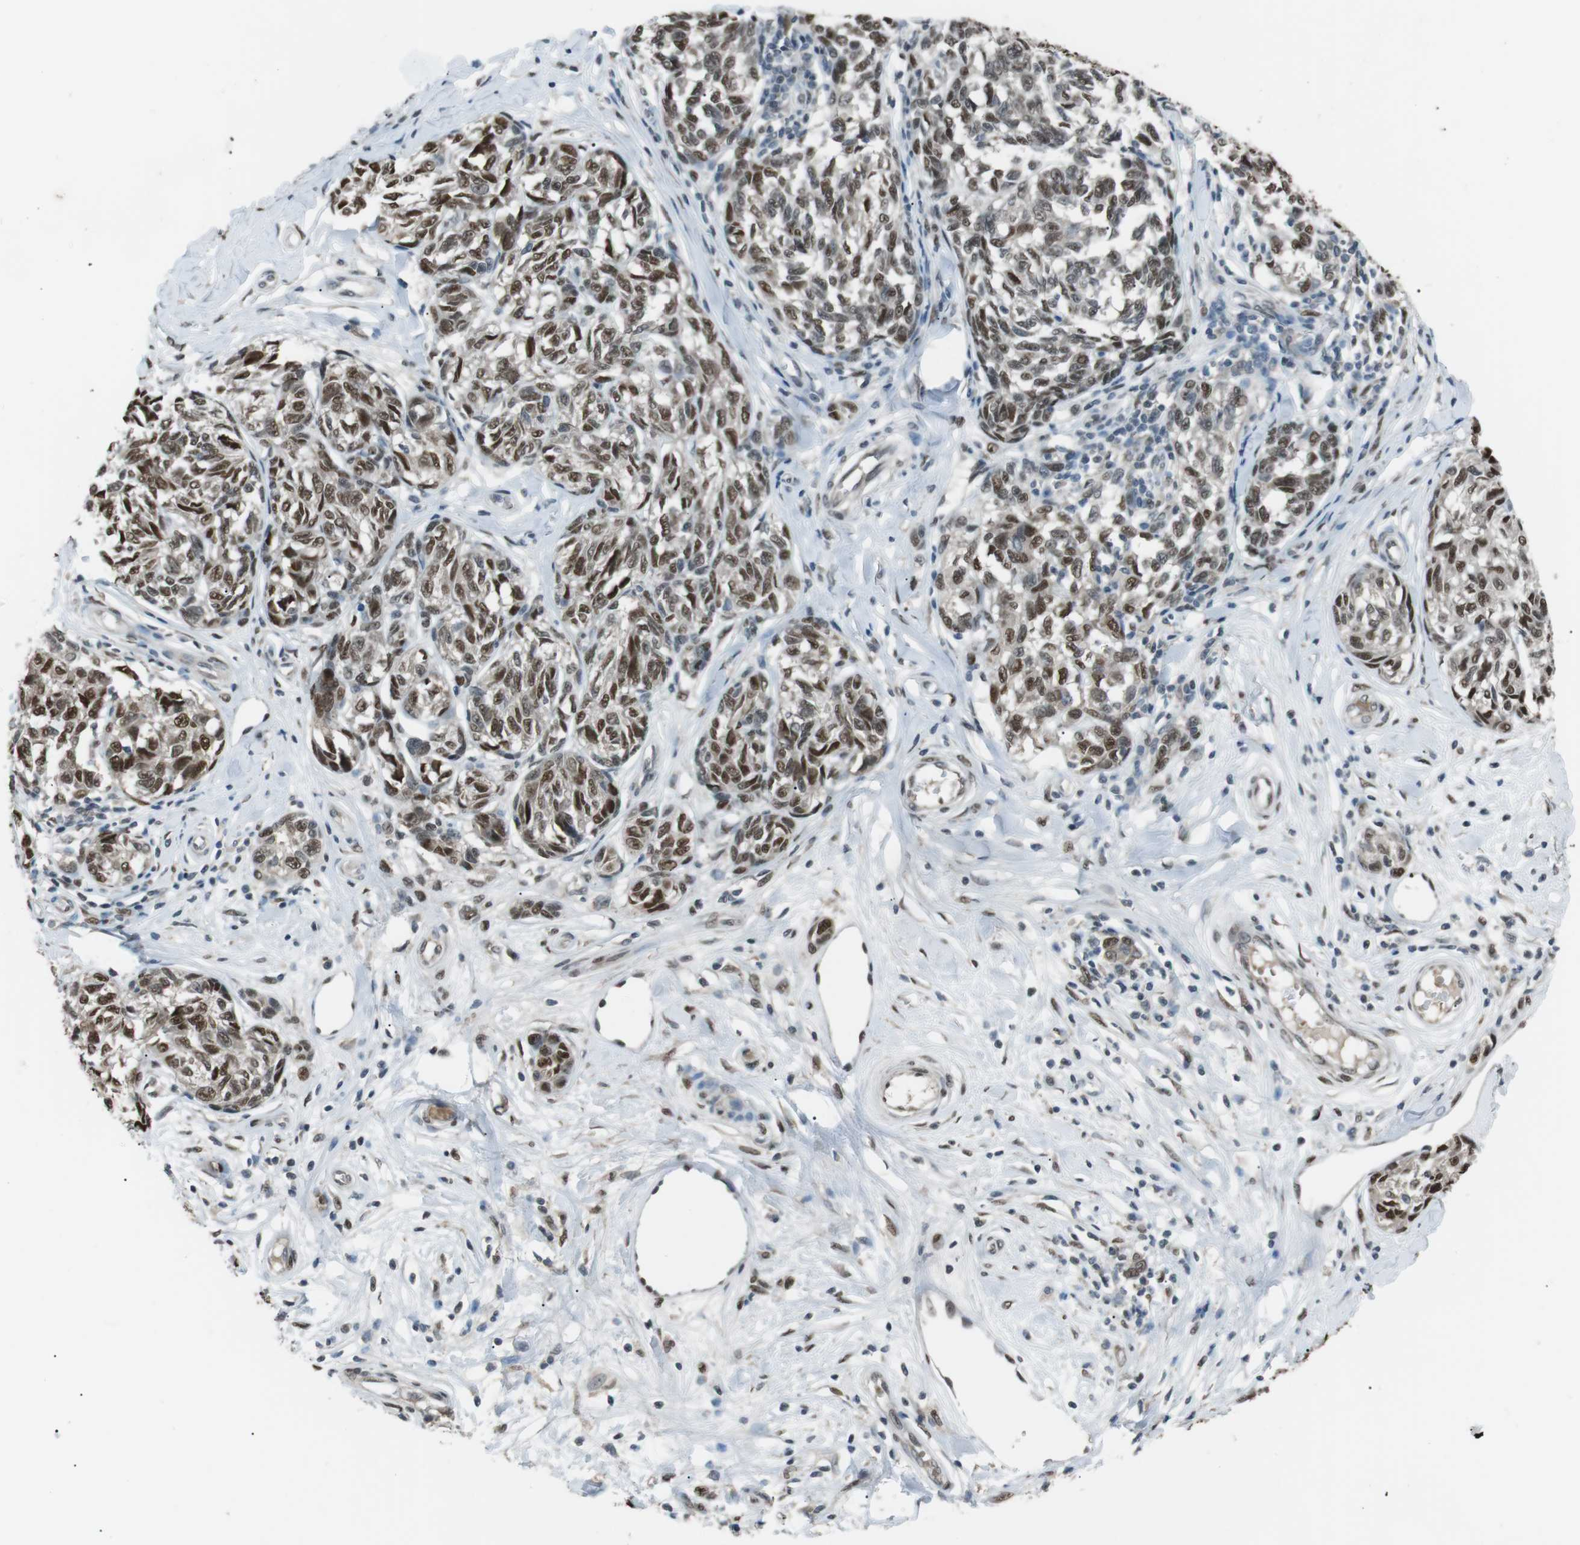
{"staining": {"intensity": "moderate", "quantity": ">75%", "location": "nuclear"}, "tissue": "melanoma", "cell_type": "Tumor cells", "image_type": "cancer", "snomed": [{"axis": "morphology", "description": "Malignant melanoma, NOS"}, {"axis": "topography", "description": "Skin"}], "caption": "Immunohistochemistry (DAB) staining of human malignant melanoma shows moderate nuclear protein expression in approximately >75% of tumor cells.", "gene": "SRPK2", "patient": {"sex": "female", "age": 64}}